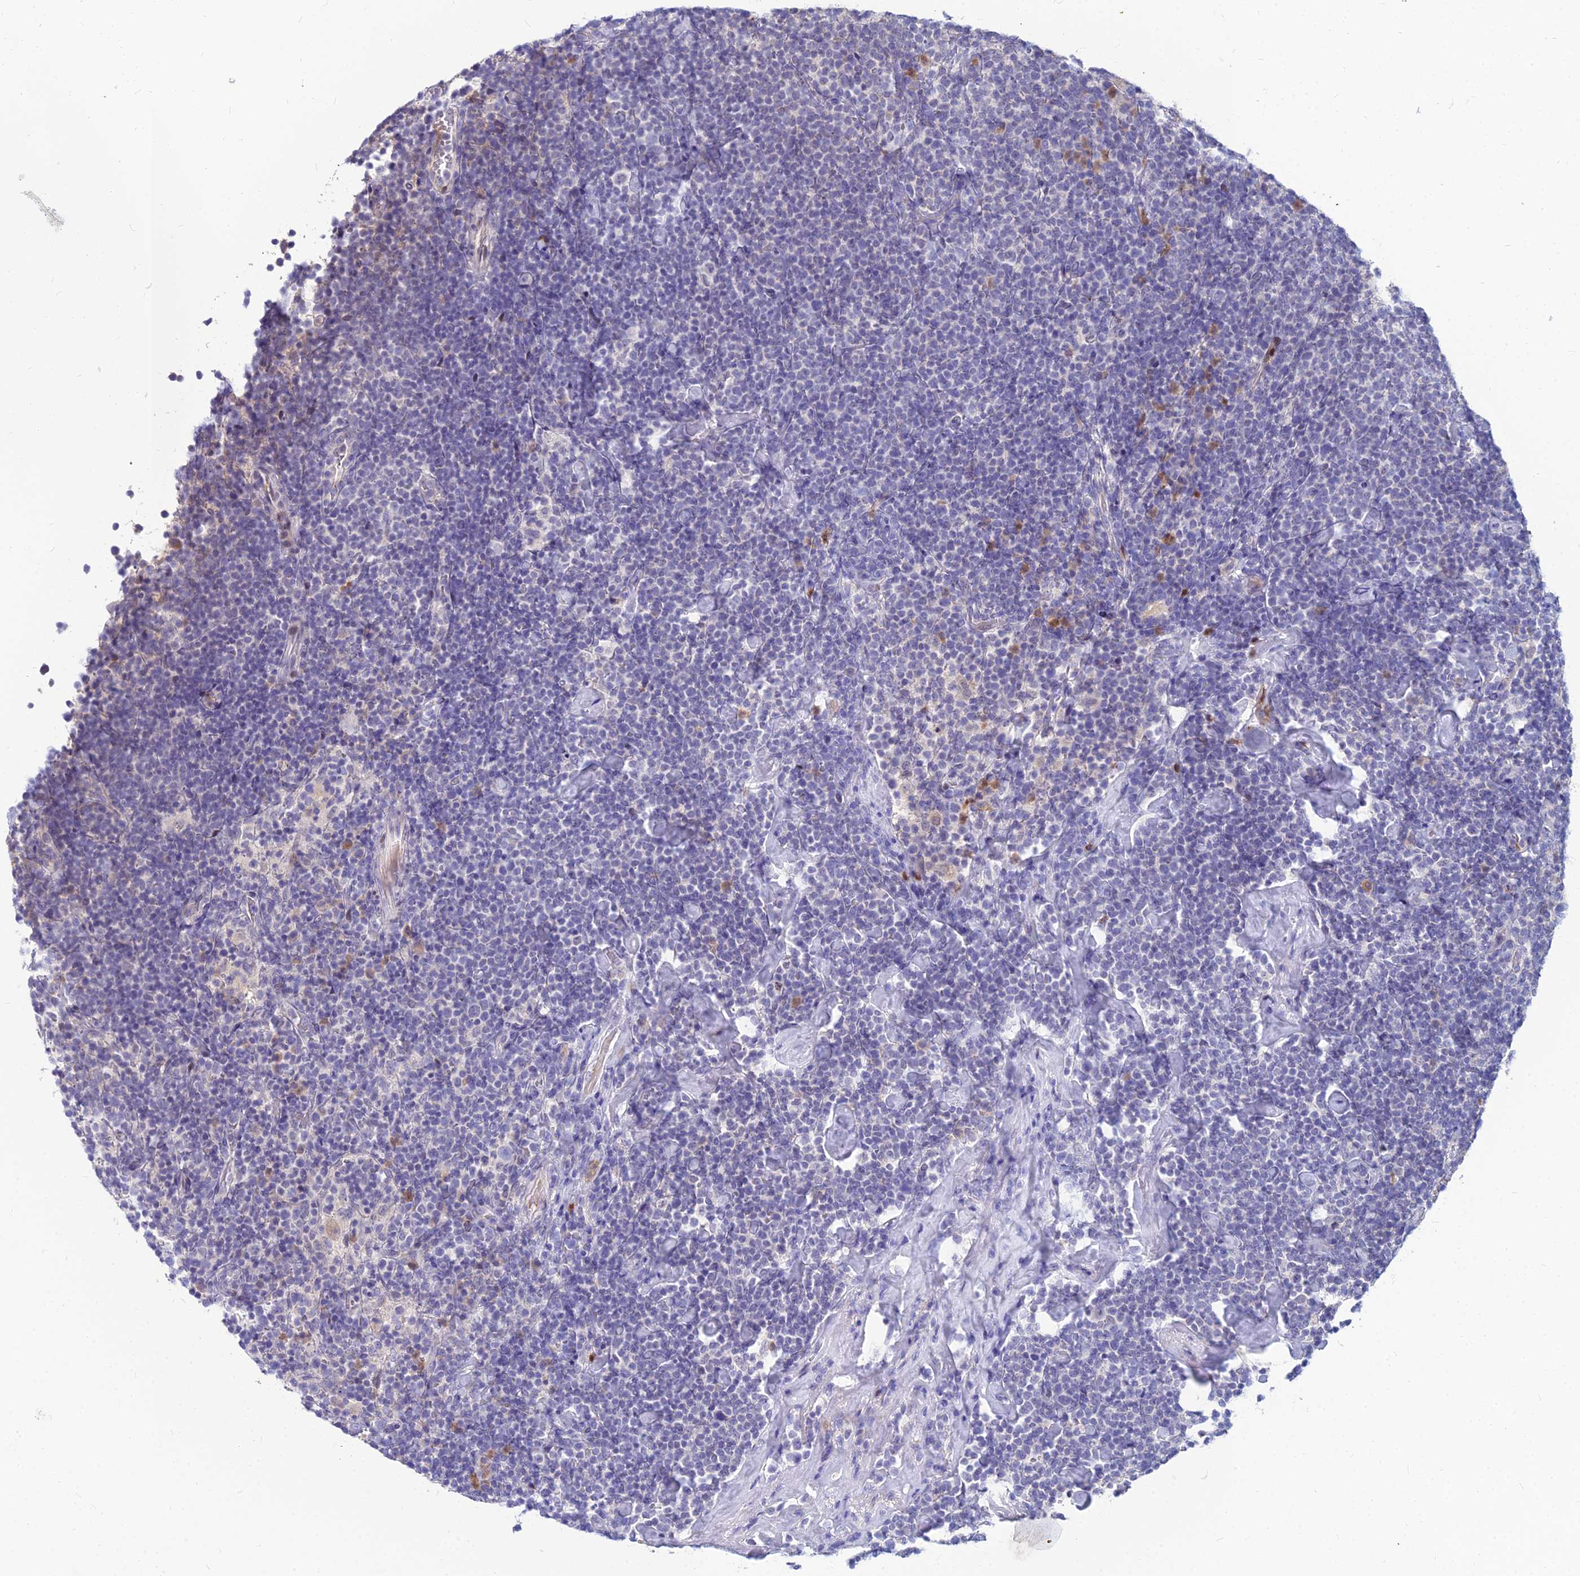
{"staining": {"intensity": "negative", "quantity": "none", "location": "none"}, "tissue": "lymphoma", "cell_type": "Tumor cells", "image_type": "cancer", "snomed": [{"axis": "morphology", "description": "Malignant lymphoma, non-Hodgkin's type, High grade"}, {"axis": "topography", "description": "Lymph node"}], "caption": "Histopathology image shows no protein positivity in tumor cells of high-grade malignant lymphoma, non-Hodgkin's type tissue. Brightfield microscopy of IHC stained with DAB (brown) and hematoxylin (blue), captured at high magnification.", "gene": "GOLGA6D", "patient": {"sex": "male", "age": 61}}